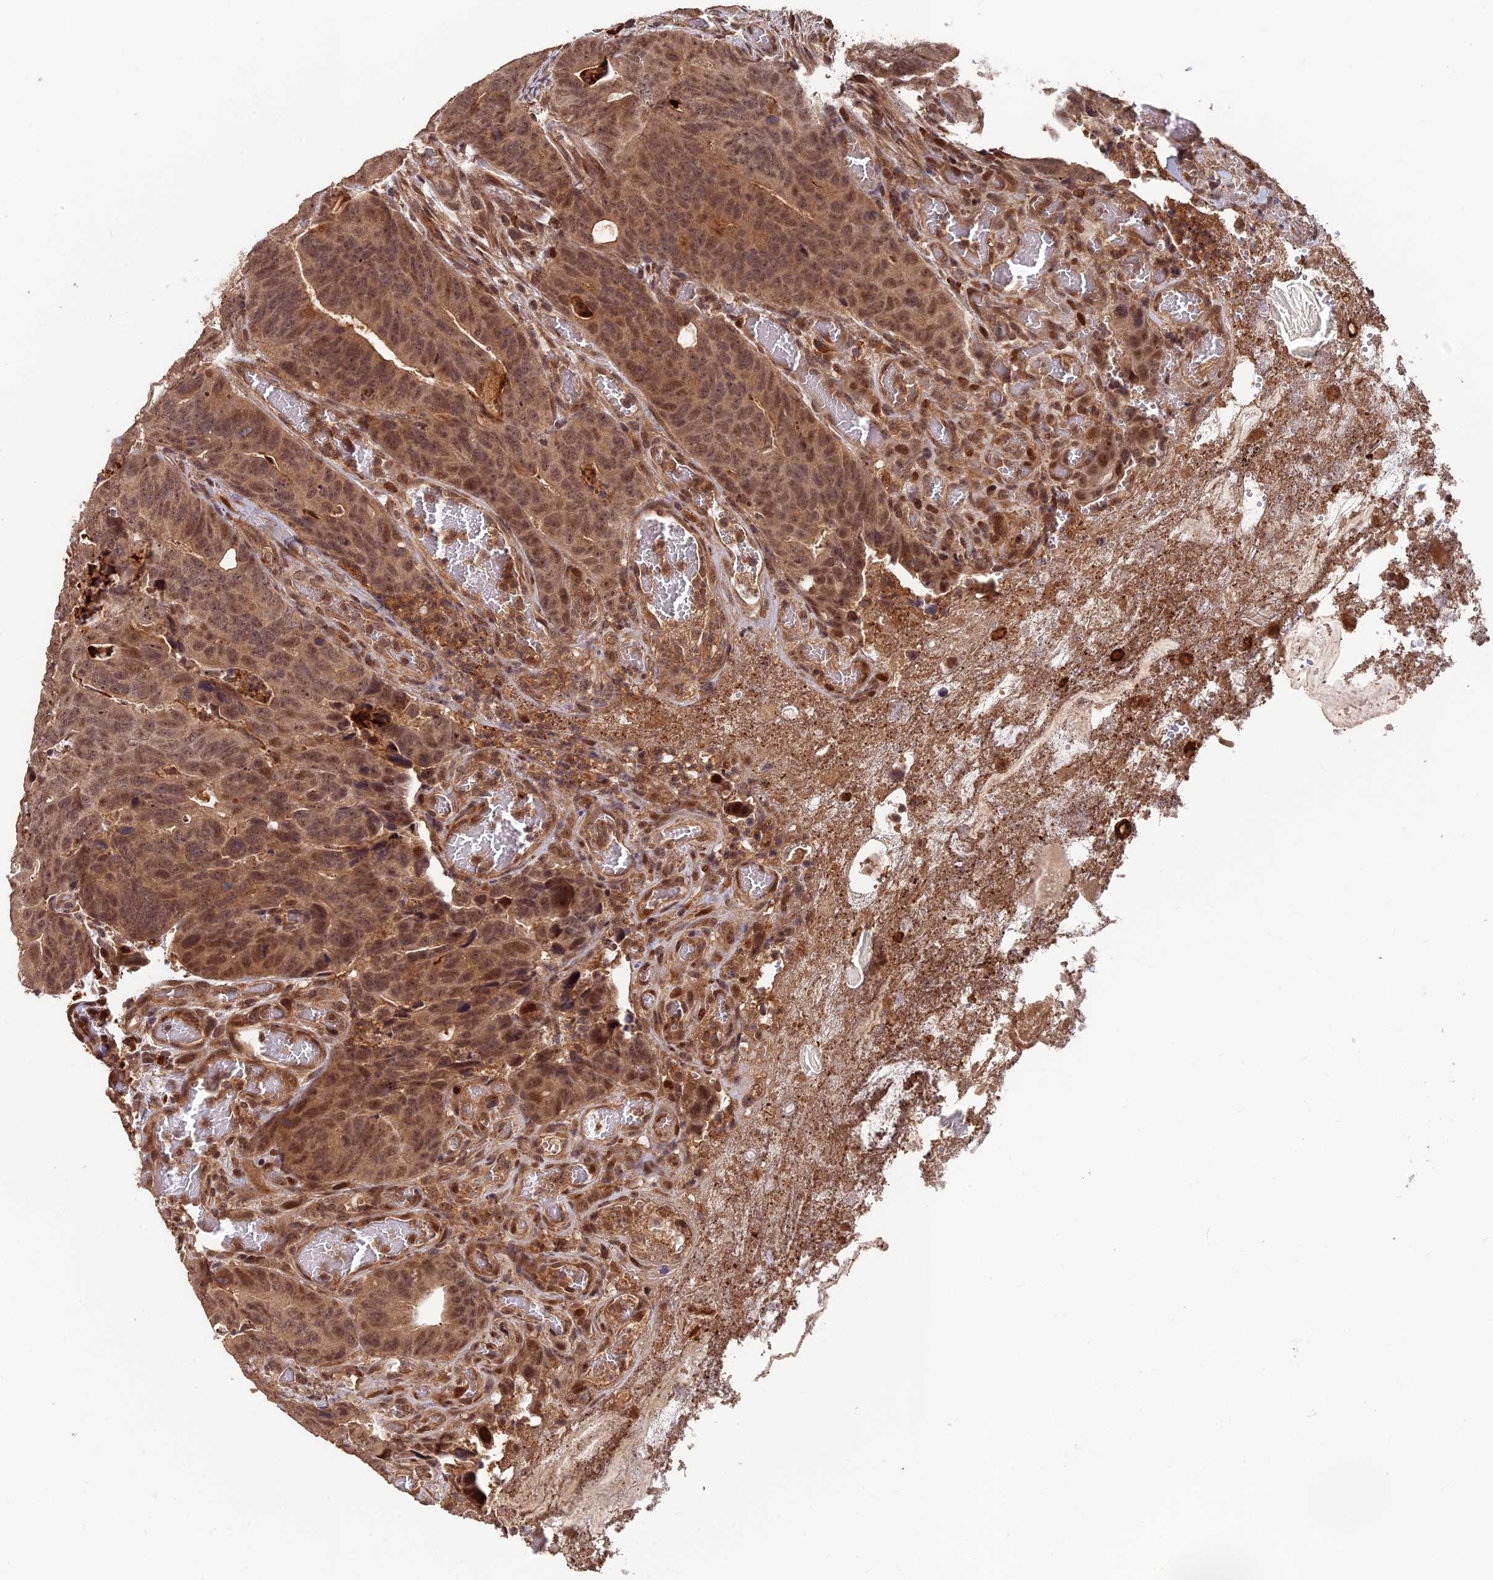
{"staining": {"intensity": "moderate", "quantity": ">75%", "location": "cytoplasmic/membranous,nuclear"}, "tissue": "colorectal cancer", "cell_type": "Tumor cells", "image_type": "cancer", "snomed": [{"axis": "morphology", "description": "Adenocarcinoma, NOS"}, {"axis": "topography", "description": "Colon"}], "caption": "This image displays immunohistochemistry (IHC) staining of colorectal cancer, with medium moderate cytoplasmic/membranous and nuclear expression in approximately >75% of tumor cells.", "gene": "OSBPL1A", "patient": {"sex": "female", "age": 82}}